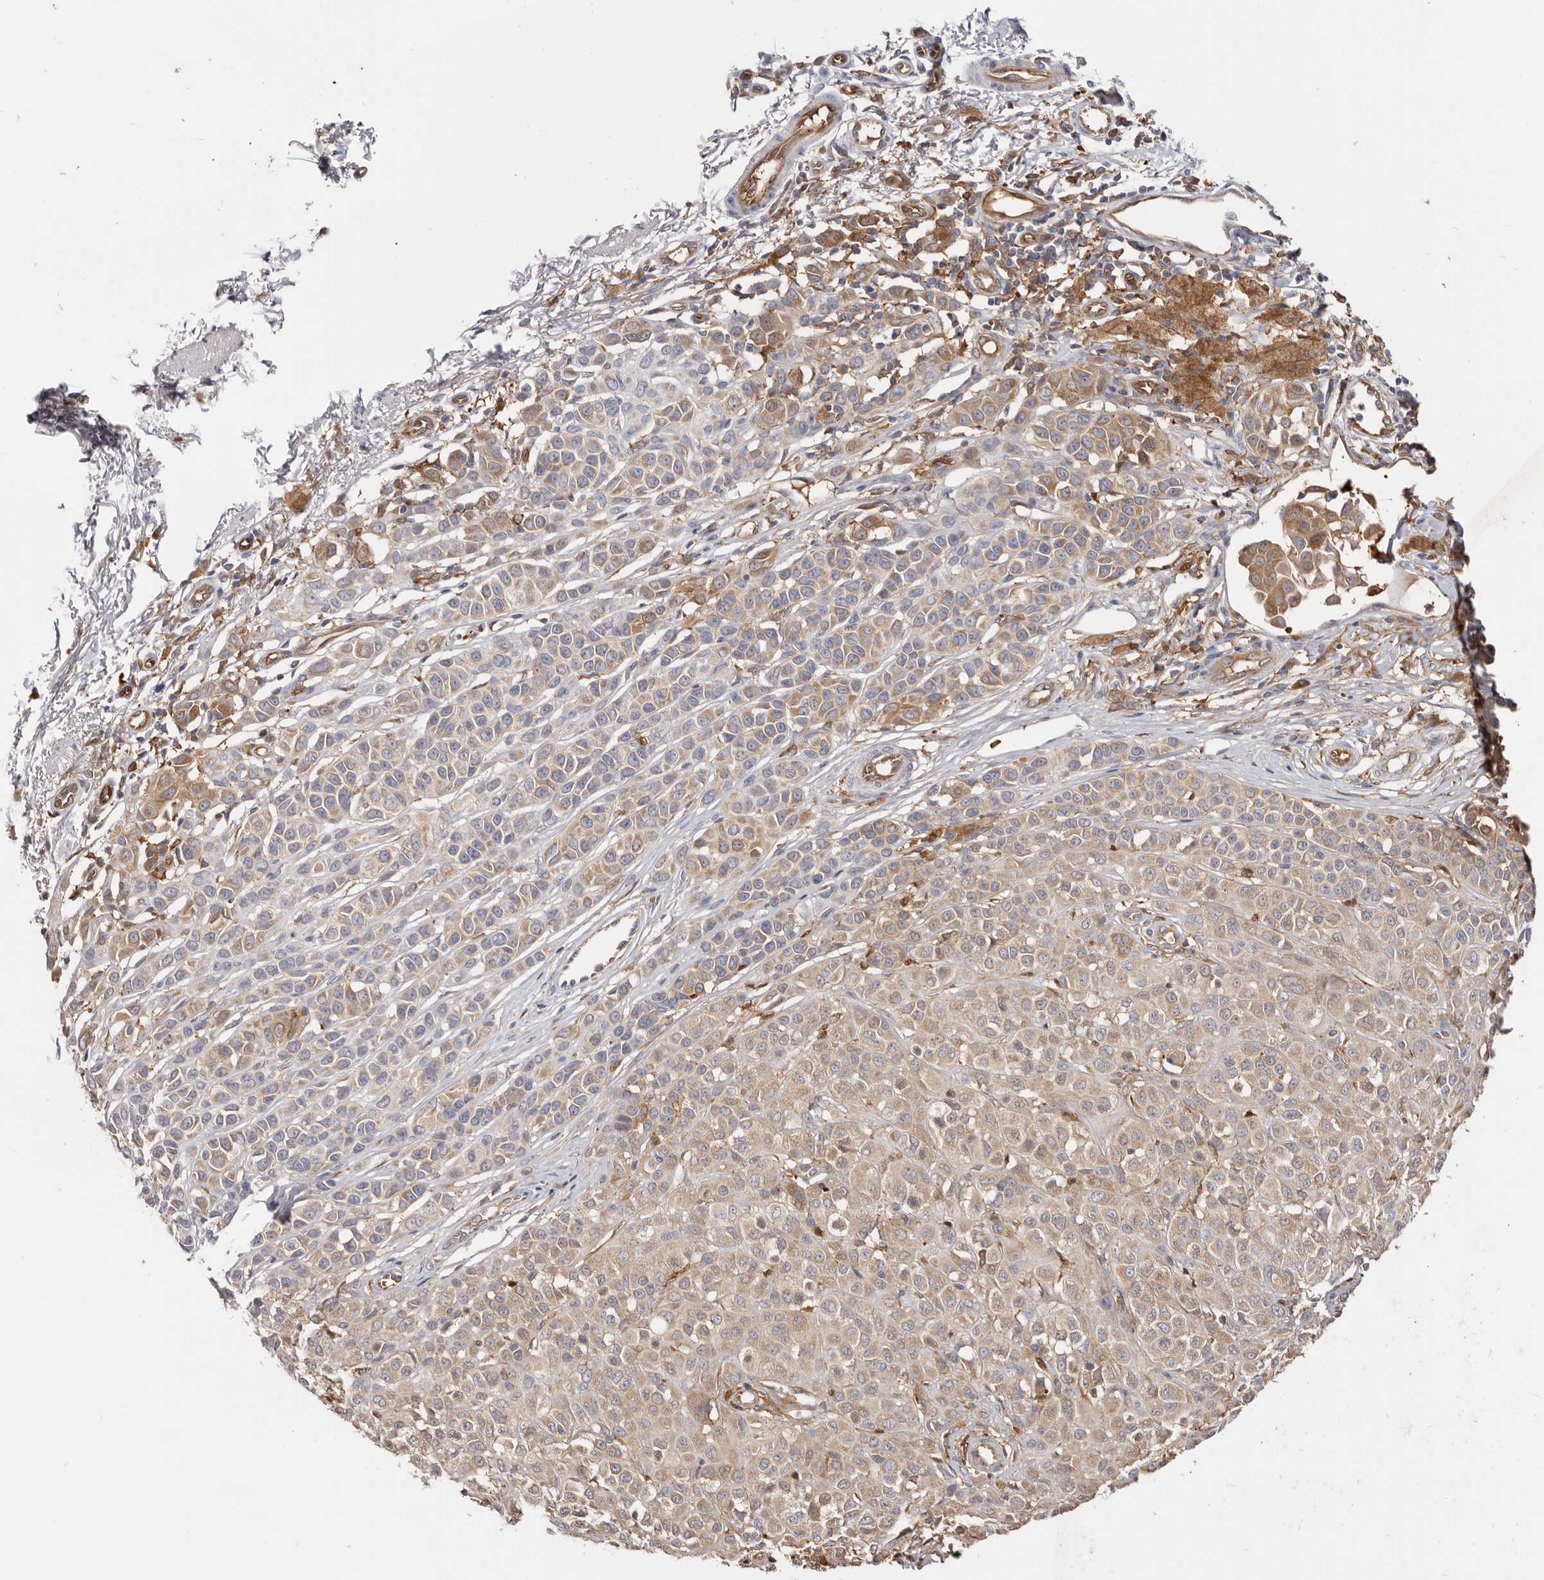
{"staining": {"intensity": "moderate", "quantity": "<25%", "location": "cytoplasmic/membranous"}, "tissue": "melanoma", "cell_type": "Tumor cells", "image_type": "cancer", "snomed": [{"axis": "morphology", "description": "Malignant melanoma, NOS"}, {"axis": "topography", "description": "Skin of leg"}], "caption": "This histopathology image shows immunohistochemistry staining of melanoma, with low moderate cytoplasmic/membranous expression in about <25% of tumor cells.", "gene": "LAP3", "patient": {"sex": "female", "age": 72}}